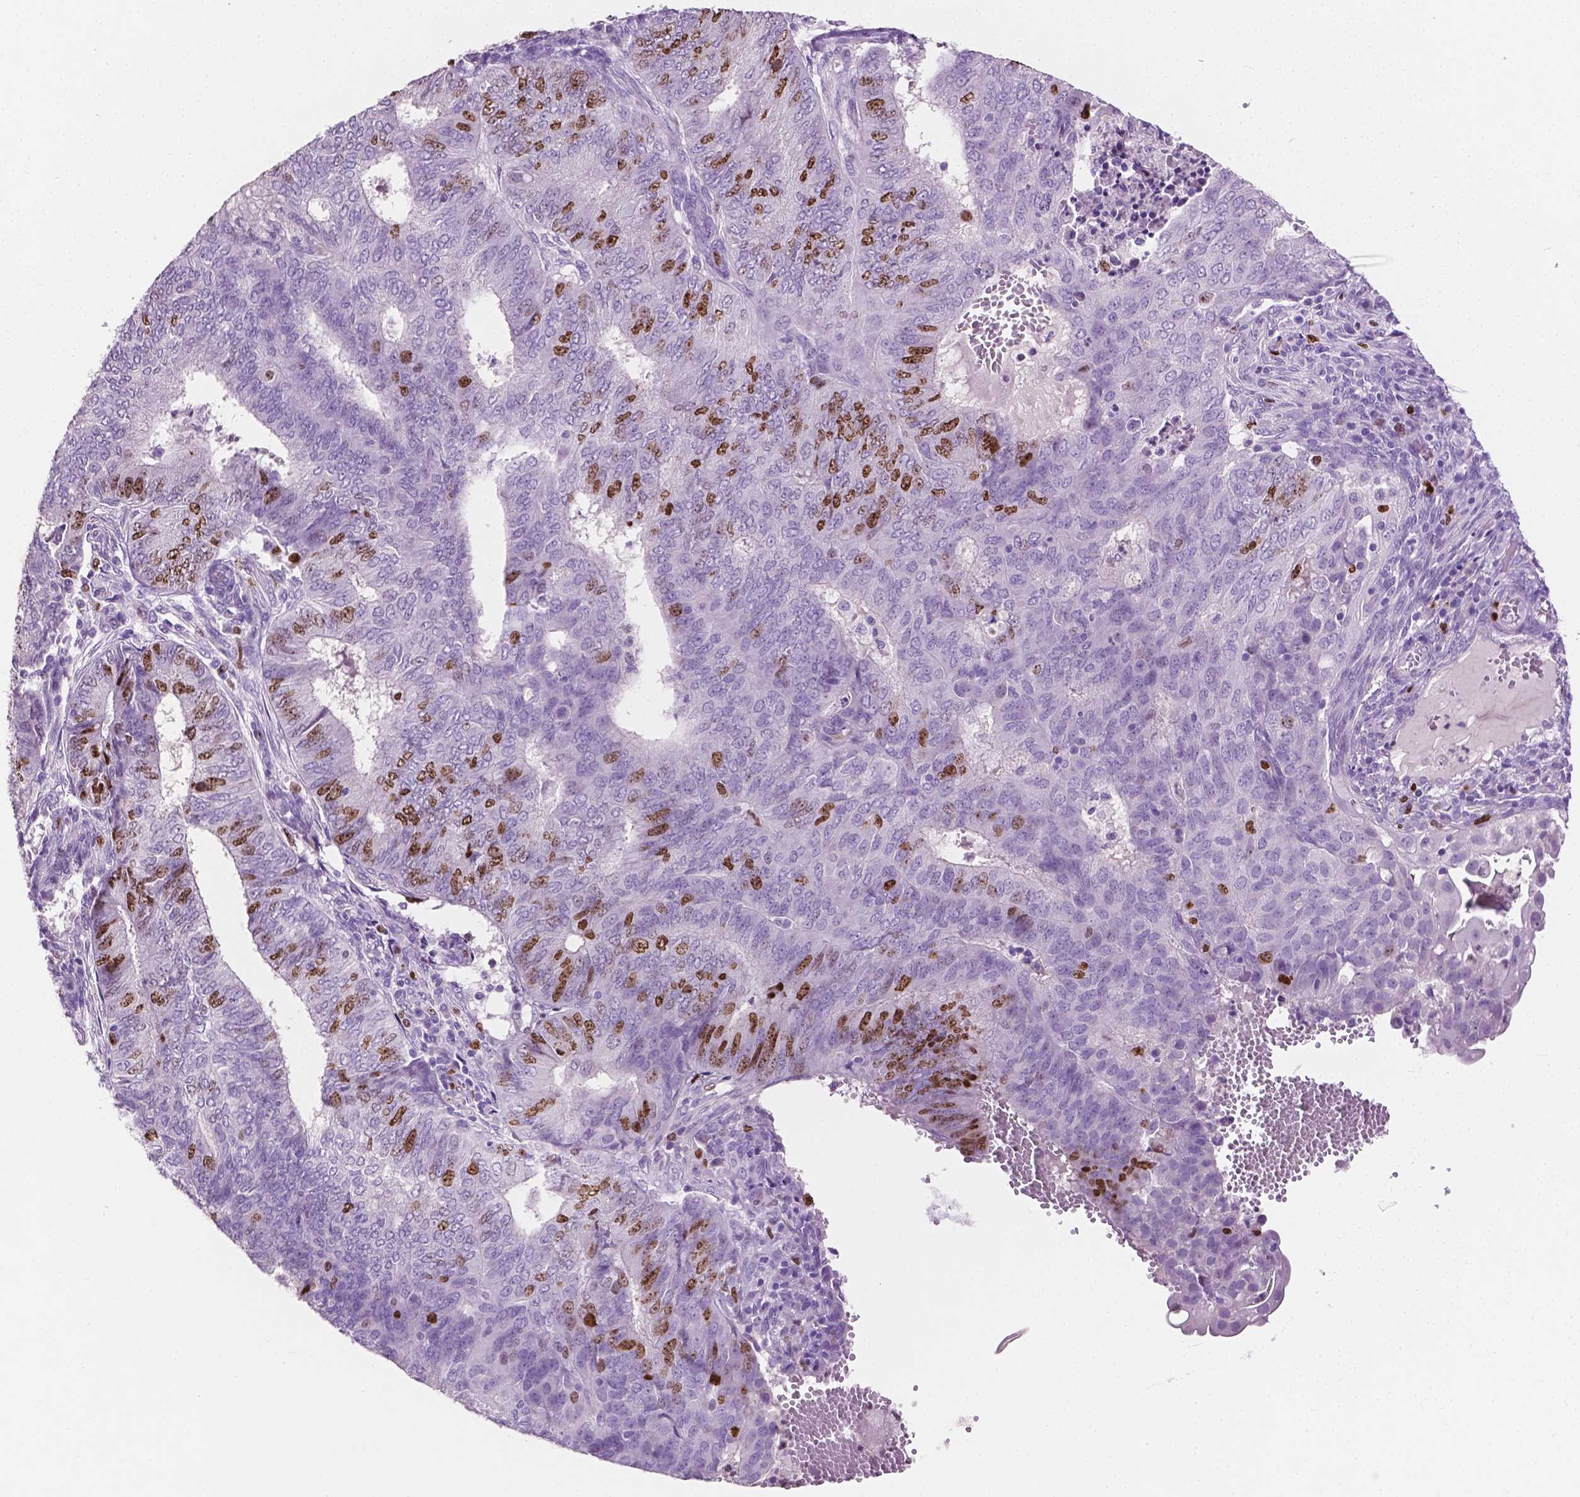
{"staining": {"intensity": "moderate", "quantity": "25%-75%", "location": "nuclear"}, "tissue": "endometrial cancer", "cell_type": "Tumor cells", "image_type": "cancer", "snomed": [{"axis": "morphology", "description": "Adenocarcinoma, NOS"}, {"axis": "topography", "description": "Endometrium"}], "caption": "DAB (3,3'-diaminobenzidine) immunohistochemical staining of human endometrial cancer shows moderate nuclear protein expression in about 25%-75% of tumor cells.", "gene": "SIAH2", "patient": {"sex": "female", "age": 62}}